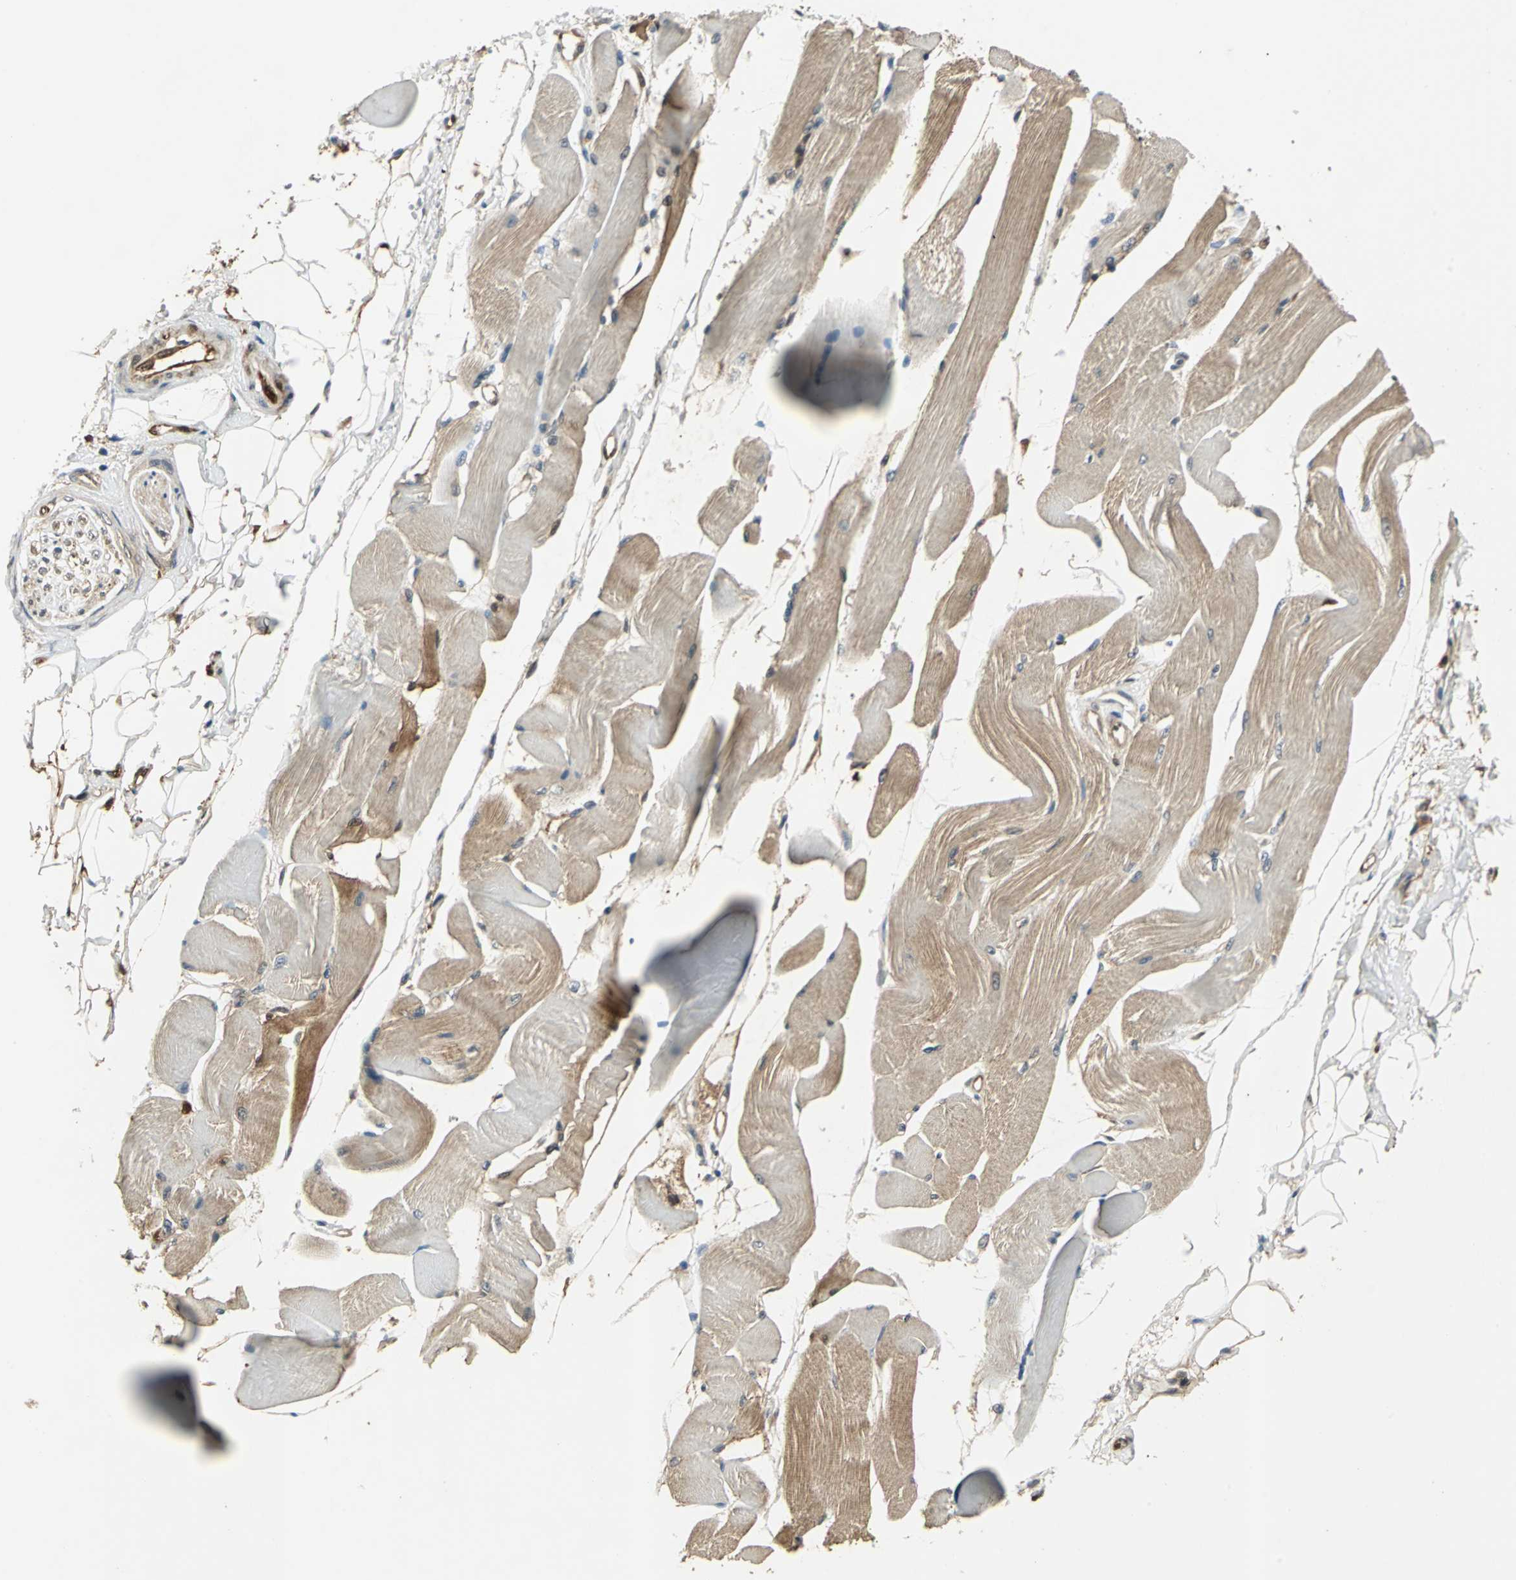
{"staining": {"intensity": "weak", "quantity": ">75%", "location": "cytoplasmic/membranous"}, "tissue": "skeletal muscle", "cell_type": "Myocytes", "image_type": "normal", "snomed": [{"axis": "morphology", "description": "Normal tissue, NOS"}, {"axis": "topography", "description": "Skeletal muscle"}, {"axis": "topography", "description": "Peripheral nerve tissue"}], "caption": "Protein analysis of benign skeletal muscle displays weak cytoplasmic/membranous staining in approximately >75% of myocytes.", "gene": "RRM2B", "patient": {"sex": "female", "age": 84}}